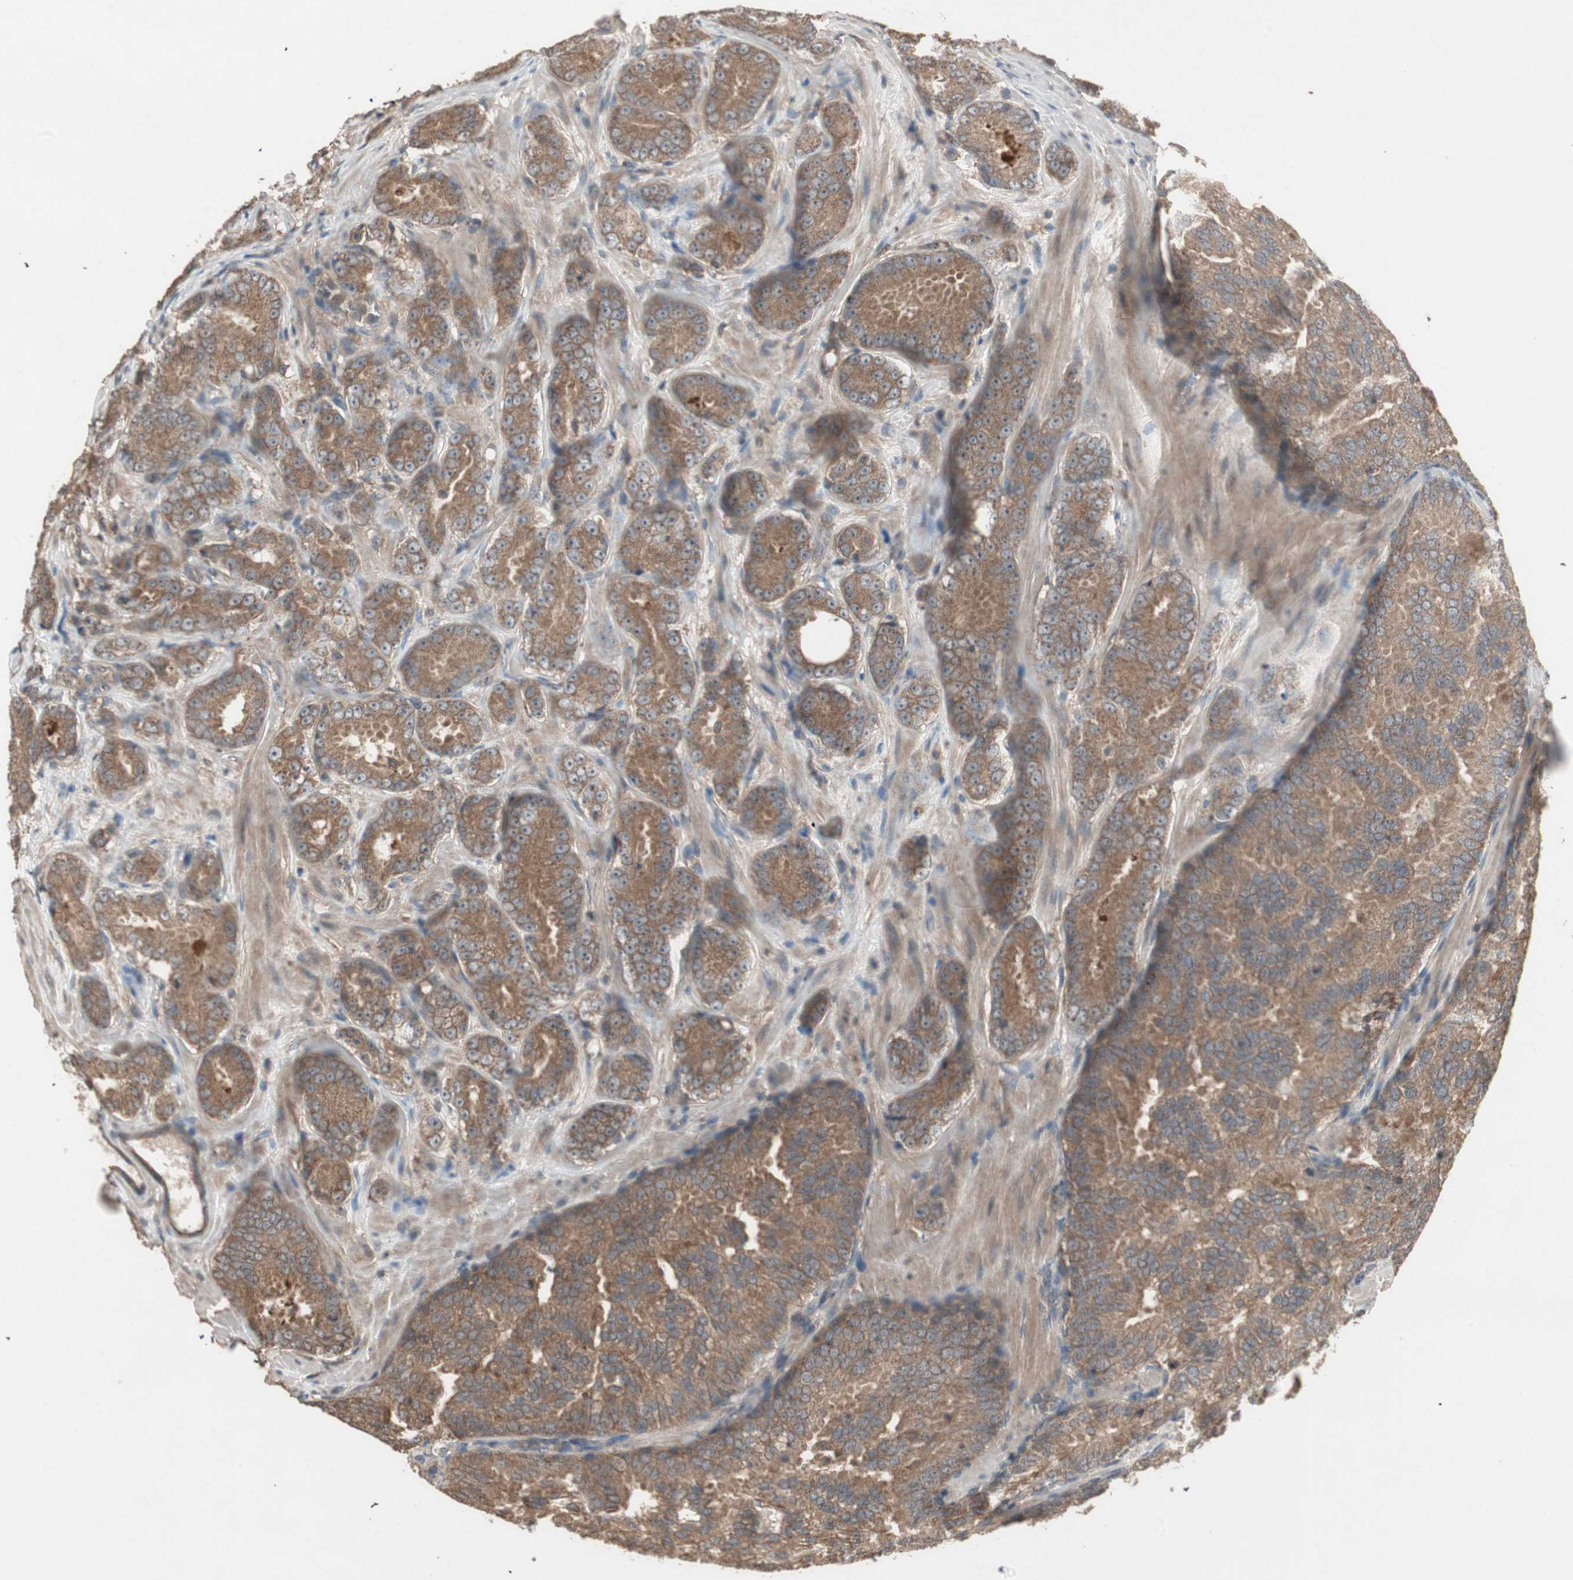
{"staining": {"intensity": "moderate", "quantity": ">75%", "location": "cytoplasmic/membranous"}, "tissue": "prostate cancer", "cell_type": "Tumor cells", "image_type": "cancer", "snomed": [{"axis": "morphology", "description": "Adenocarcinoma, High grade"}, {"axis": "topography", "description": "Prostate"}], "caption": "Immunohistochemical staining of prostate cancer (adenocarcinoma (high-grade)) exhibits medium levels of moderate cytoplasmic/membranous protein positivity in approximately >75% of tumor cells.", "gene": "UBAC1", "patient": {"sex": "male", "age": 64}}